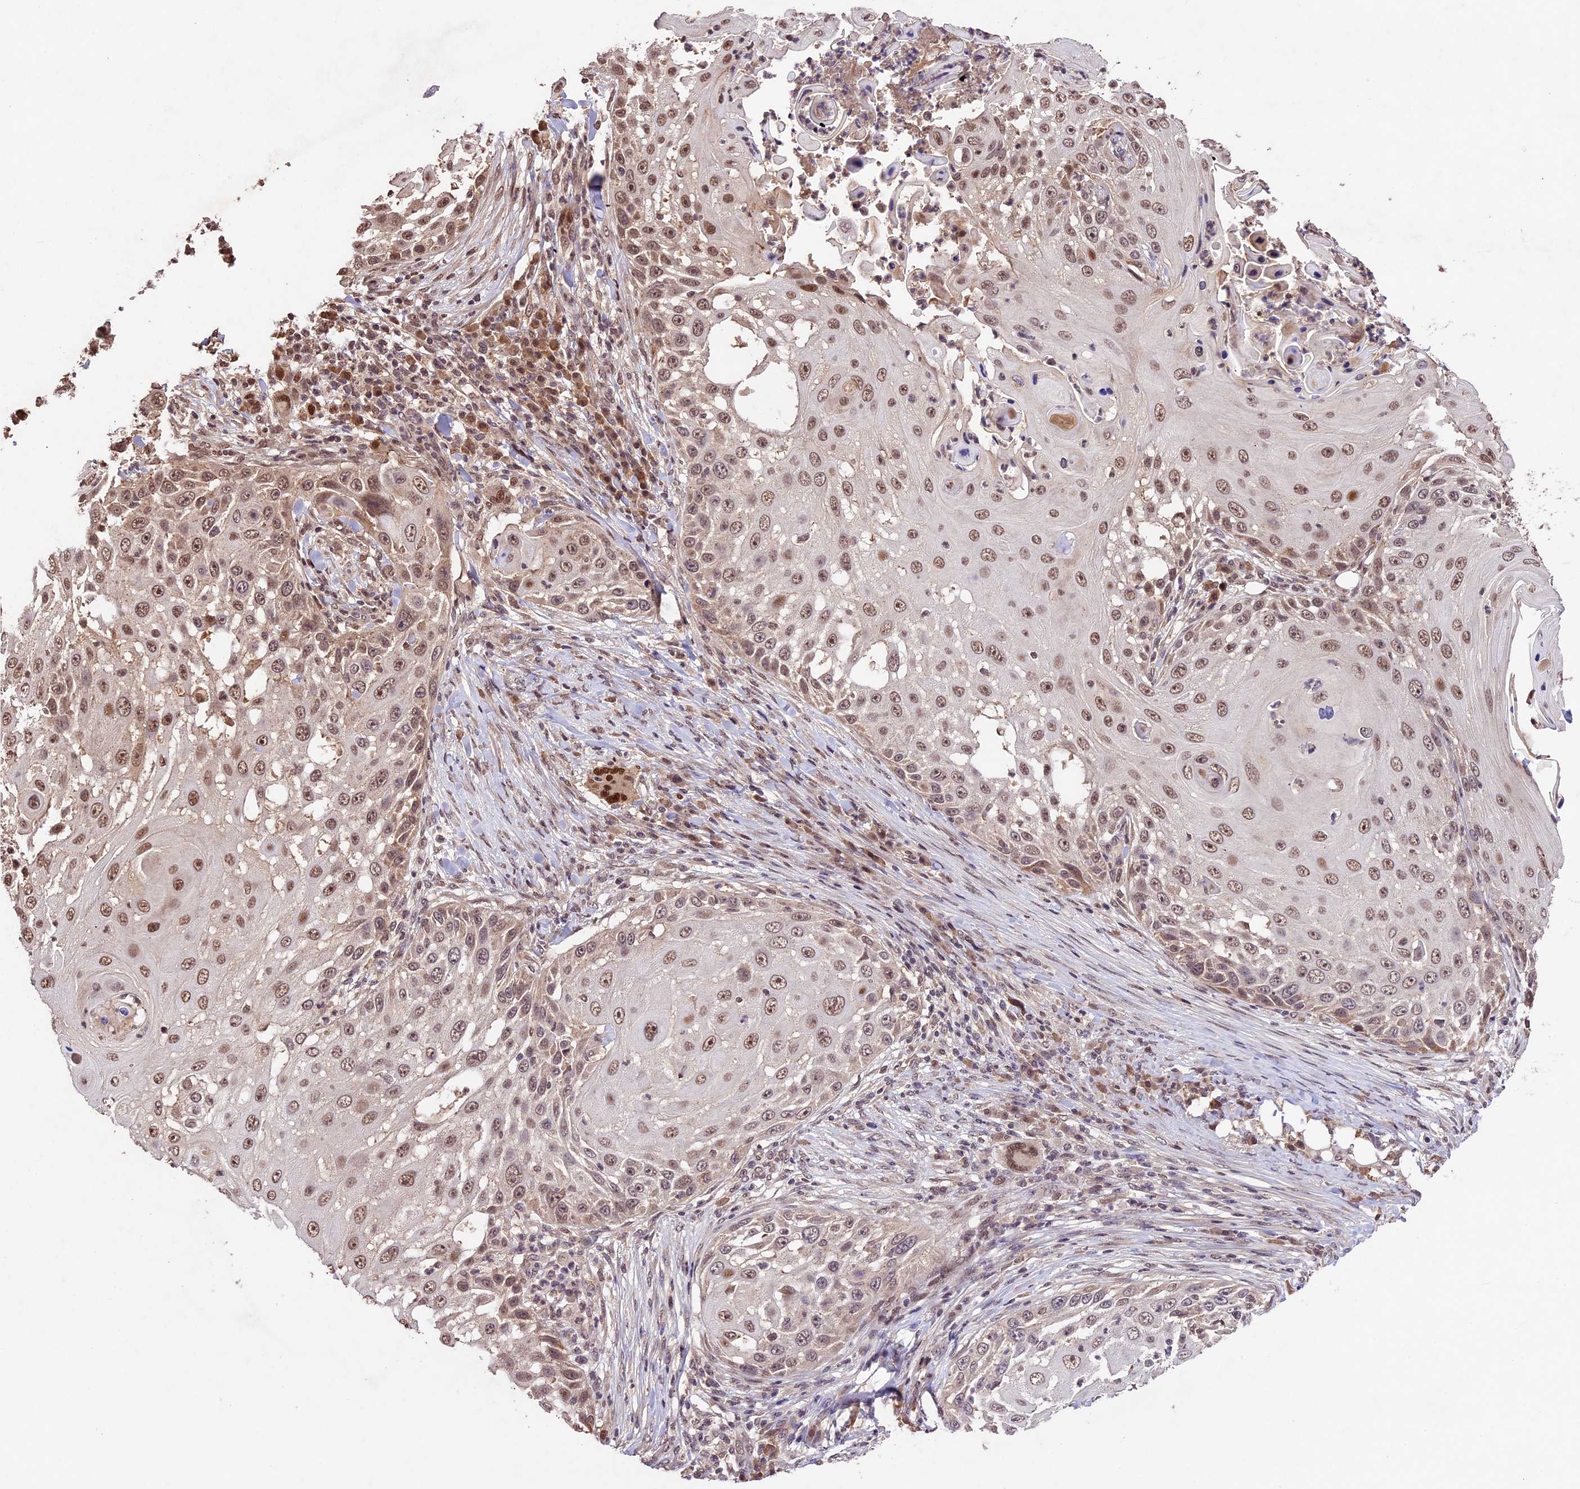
{"staining": {"intensity": "moderate", "quantity": ">75%", "location": "nuclear"}, "tissue": "skin cancer", "cell_type": "Tumor cells", "image_type": "cancer", "snomed": [{"axis": "morphology", "description": "Squamous cell carcinoma, NOS"}, {"axis": "topography", "description": "Skin"}], "caption": "Immunohistochemistry (IHC) photomicrograph of human skin squamous cell carcinoma stained for a protein (brown), which demonstrates medium levels of moderate nuclear positivity in approximately >75% of tumor cells.", "gene": "CDKN2AIP", "patient": {"sex": "female", "age": 44}}